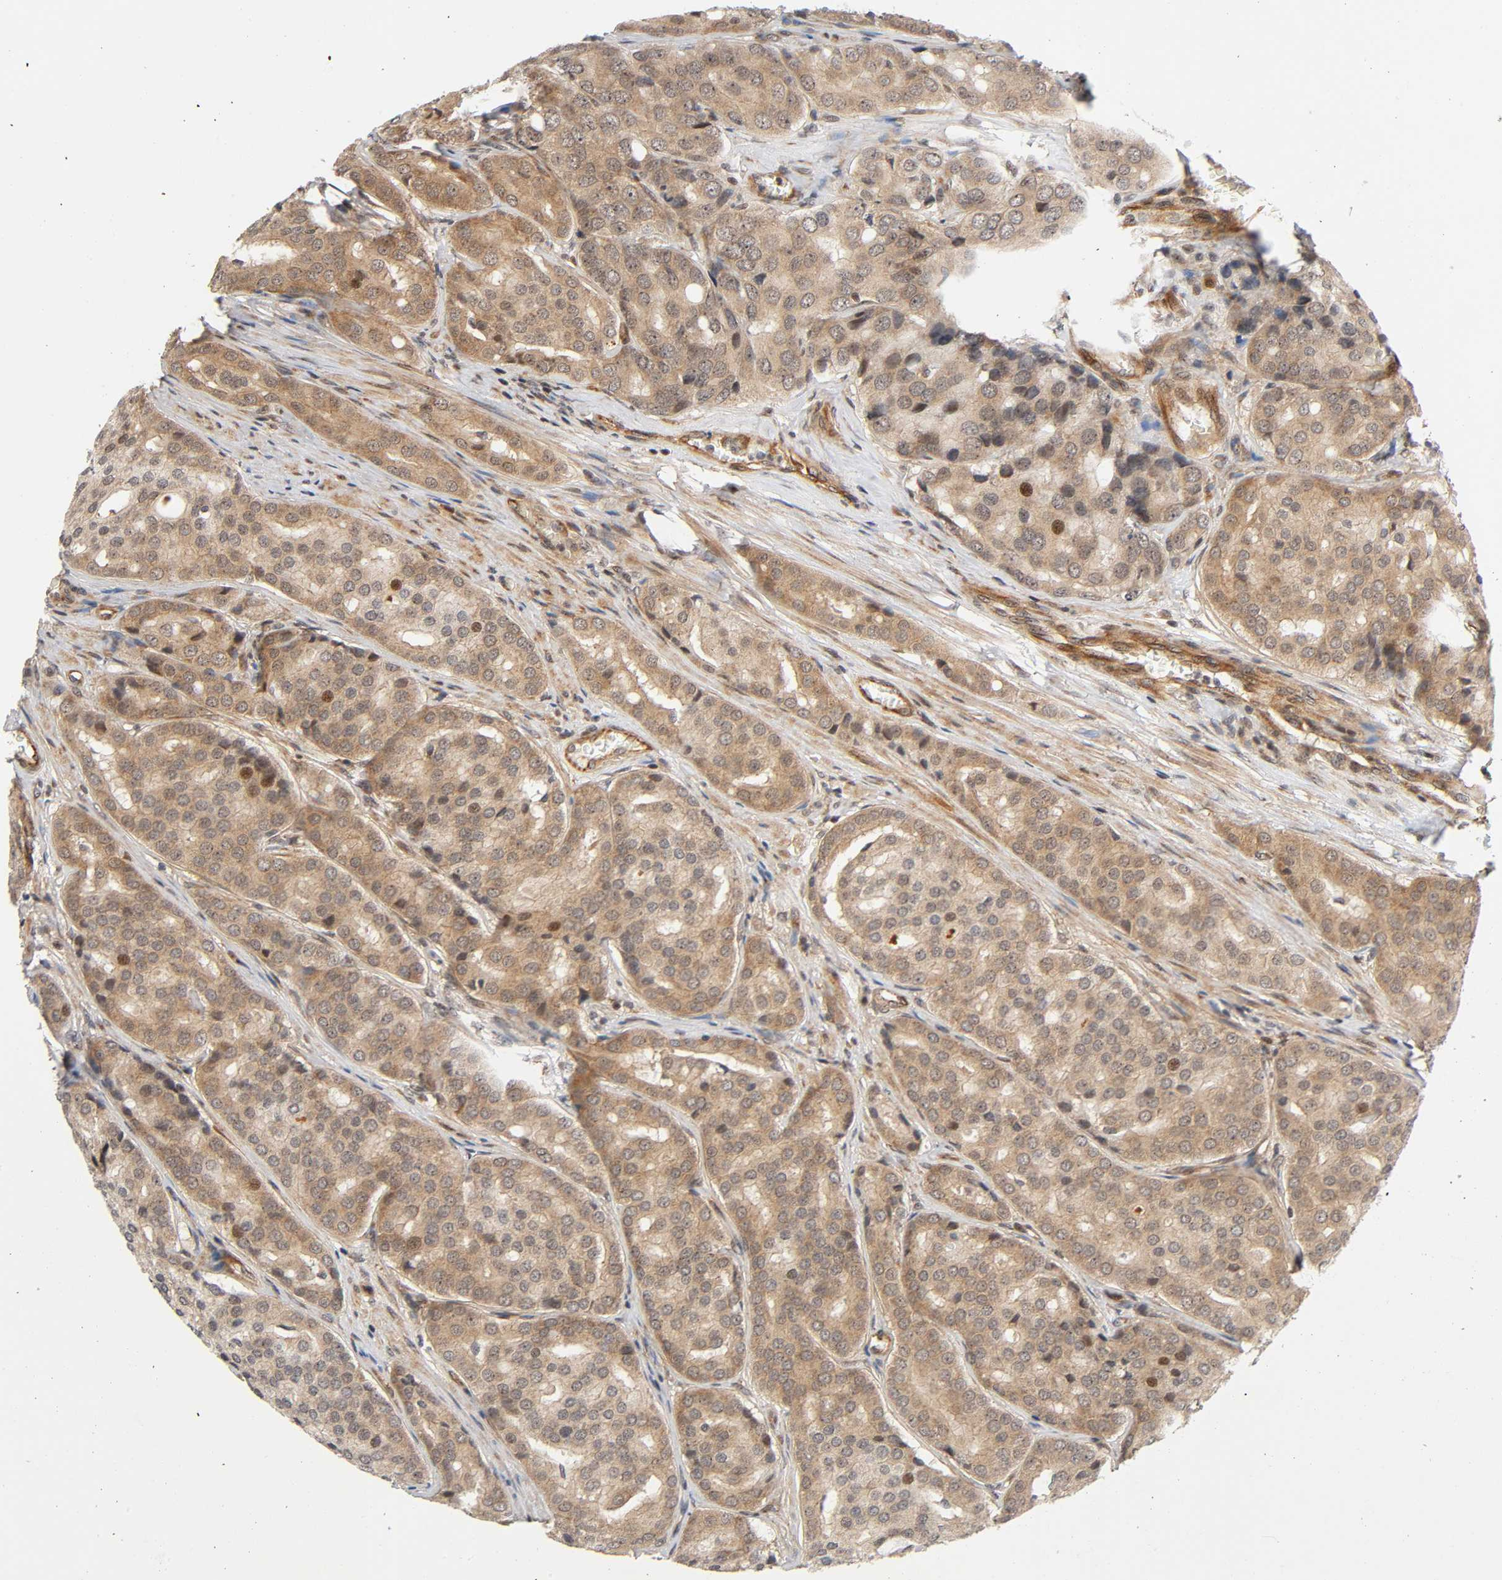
{"staining": {"intensity": "moderate", "quantity": ">75%", "location": "cytoplasmic/membranous,nuclear"}, "tissue": "prostate cancer", "cell_type": "Tumor cells", "image_type": "cancer", "snomed": [{"axis": "morphology", "description": "Adenocarcinoma, High grade"}, {"axis": "topography", "description": "Prostate"}], "caption": "Protein analysis of prostate cancer tissue shows moderate cytoplasmic/membranous and nuclear positivity in about >75% of tumor cells.", "gene": "IQCJ-SCHIP1", "patient": {"sex": "male", "age": 64}}